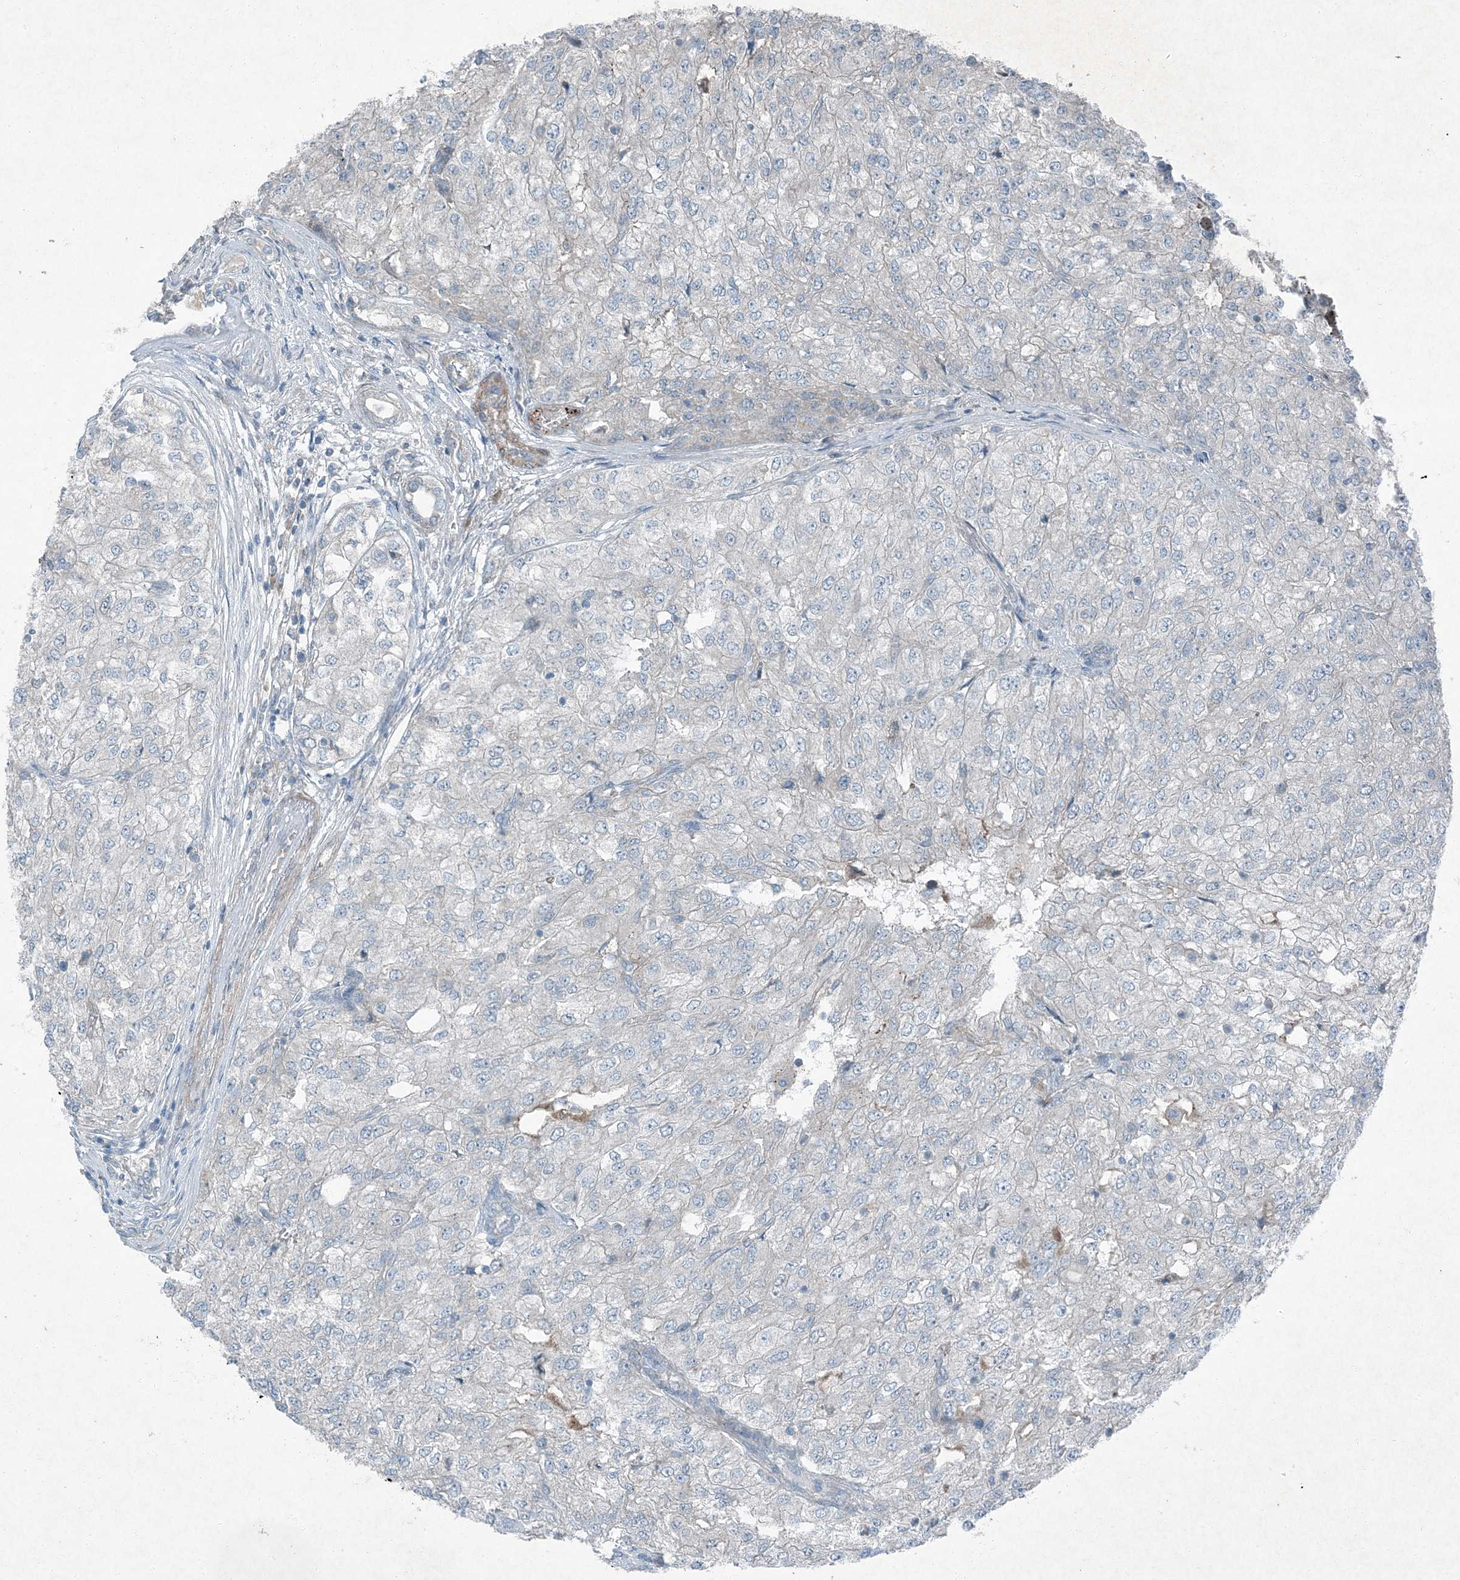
{"staining": {"intensity": "negative", "quantity": "none", "location": "none"}, "tissue": "renal cancer", "cell_type": "Tumor cells", "image_type": "cancer", "snomed": [{"axis": "morphology", "description": "Adenocarcinoma, NOS"}, {"axis": "topography", "description": "Kidney"}], "caption": "High power microscopy histopathology image of an immunohistochemistry (IHC) micrograph of adenocarcinoma (renal), revealing no significant expression in tumor cells.", "gene": "APOM", "patient": {"sex": "female", "age": 54}}